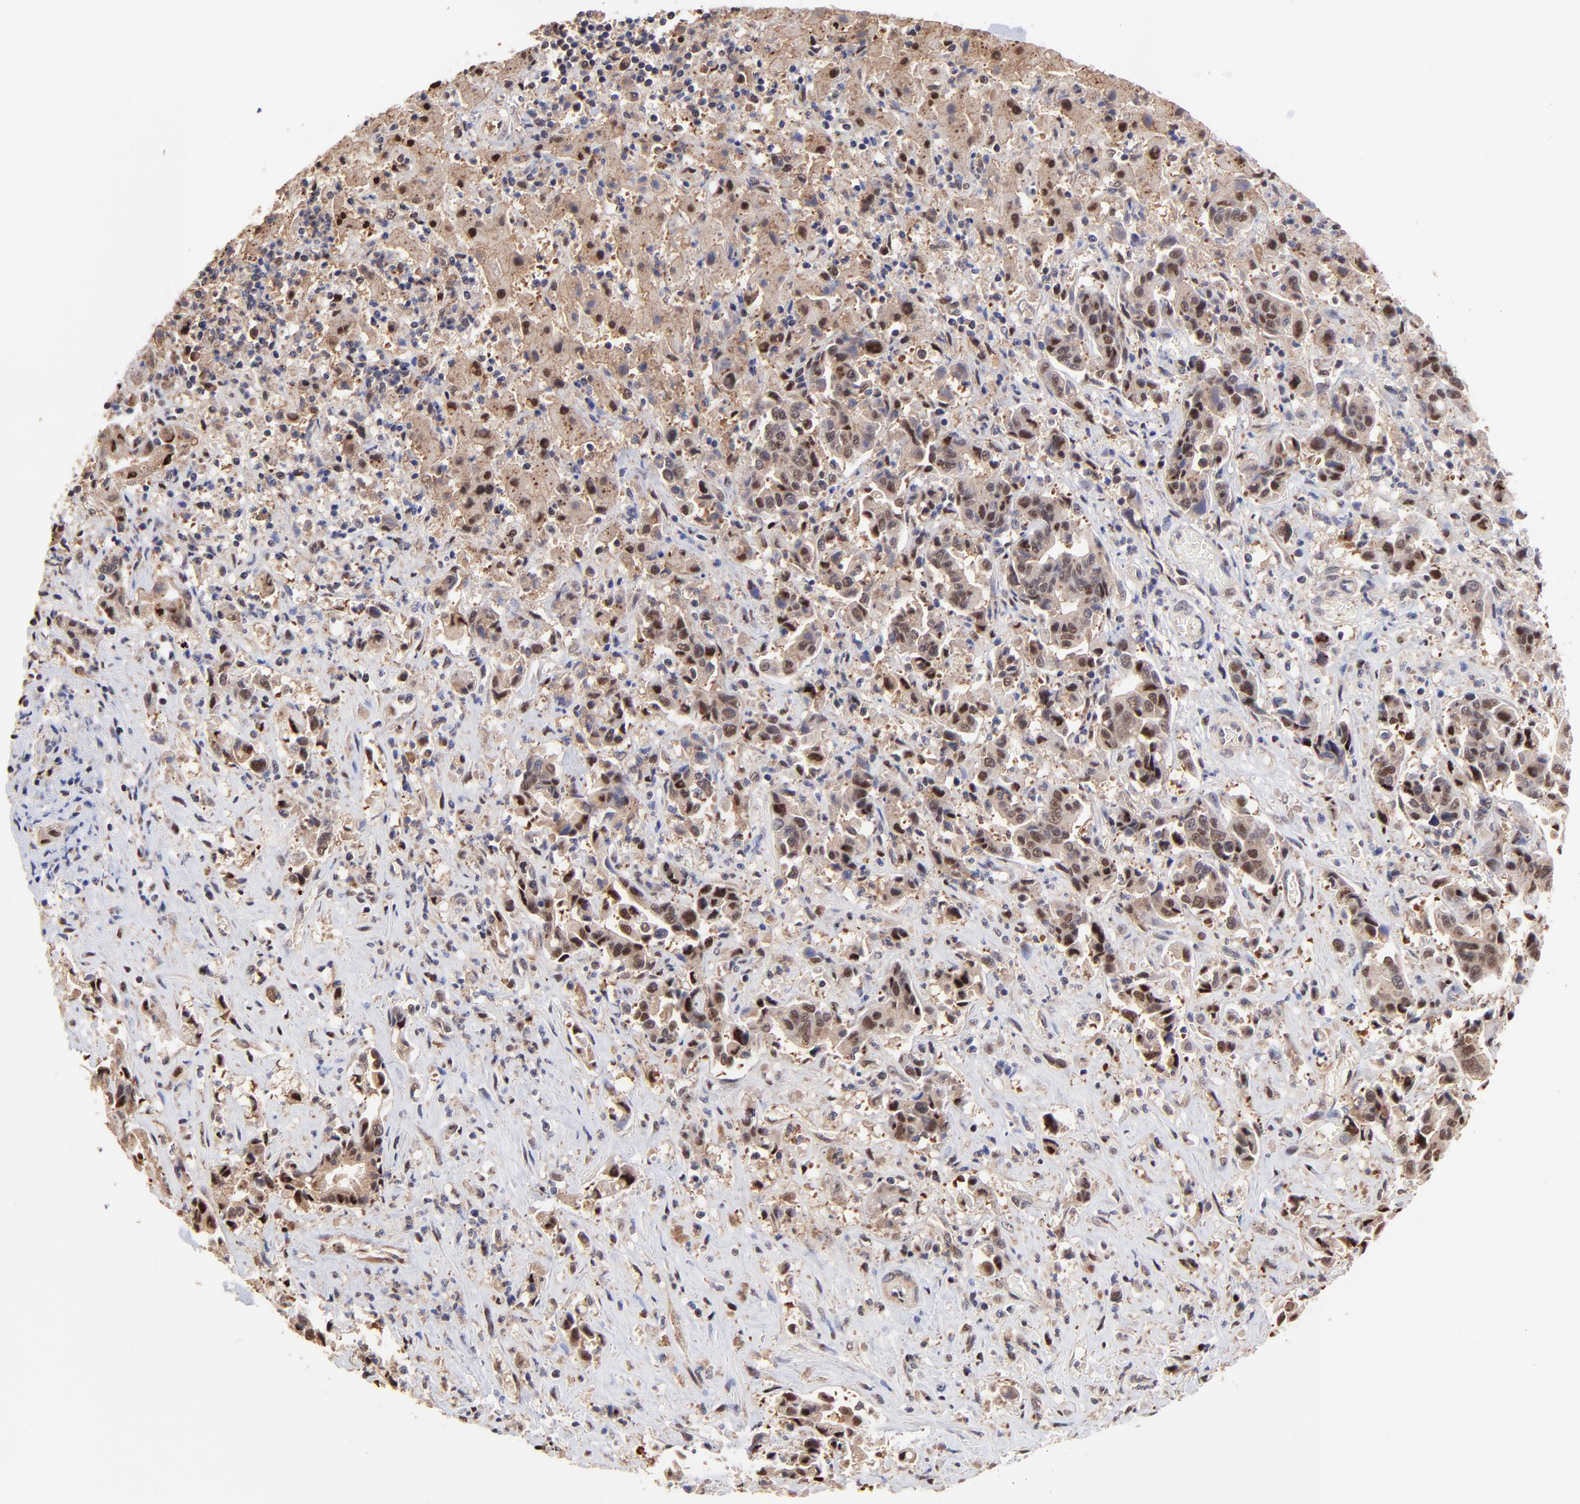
{"staining": {"intensity": "strong", "quantity": ">75%", "location": "cytoplasmic/membranous,nuclear"}, "tissue": "liver cancer", "cell_type": "Tumor cells", "image_type": "cancer", "snomed": [{"axis": "morphology", "description": "Cholangiocarcinoma"}, {"axis": "topography", "description": "Liver"}], "caption": "Brown immunohistochemical staining in human liver cholangiocarcinoma demonstrates strong cytoplasmic/membranous and nuclear staining in approximately >75% of tumor cells.", "gene": "PSMA6", "patient": {"sex": "male", "age": 57}}